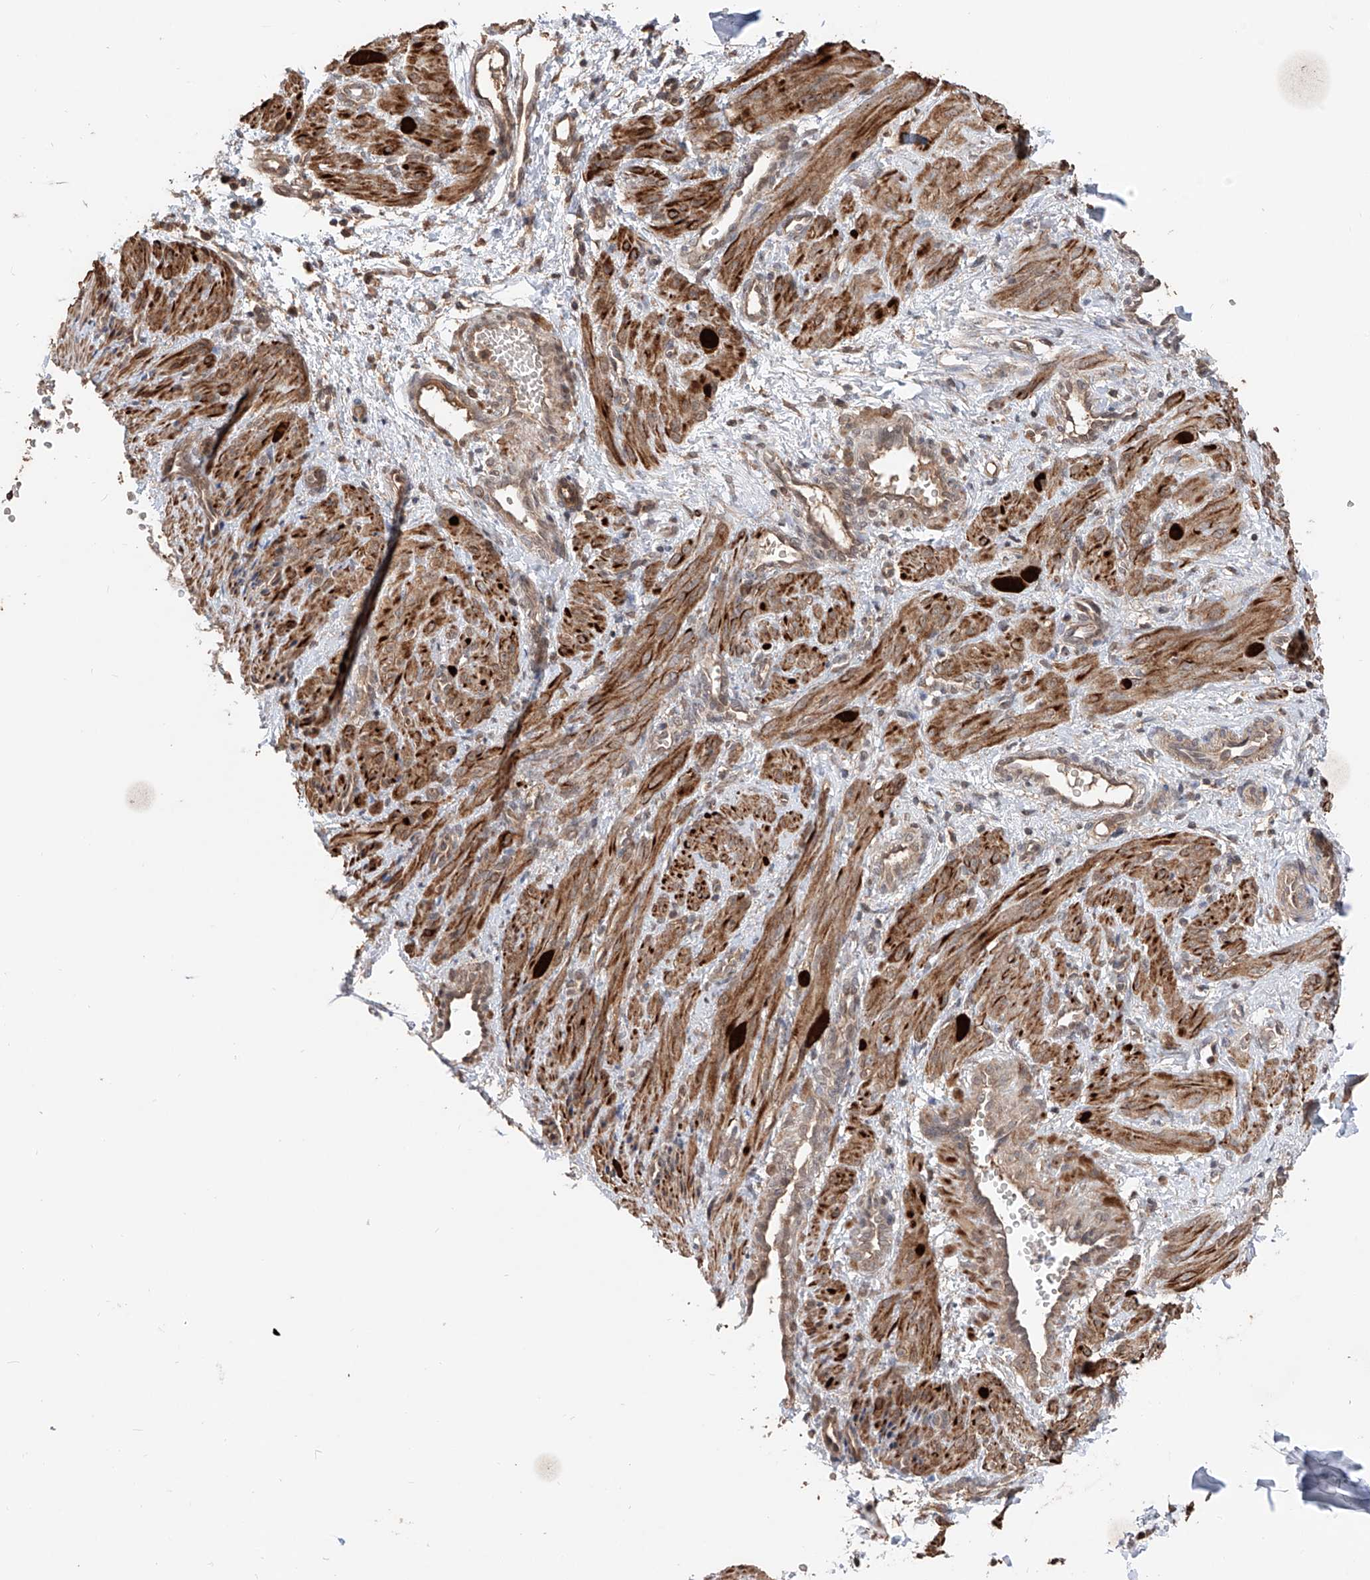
{"staining": {"intensity": "moderate", "quantity": ">75%", "location": "cytoplasmic/membranous"}, "tissue": "smooth muscle", "cell_type": "Smooth muscle cells", "image_type": "normal", "snomed": [{"axis": "morphology", "description": "Normal tissue, NOS"}, {"axis": "topography", "description": "Endometrium"}], "caption": "High-power microscopy captured an immunohistochemistry micrograph of unremarkable smooth muscle, revealing moderate cytoplasmic/membranous expression in about >75% of smooth muscle cells.", "gene": "FAM135A", "patient": {"sex": "female", "age": 33}}